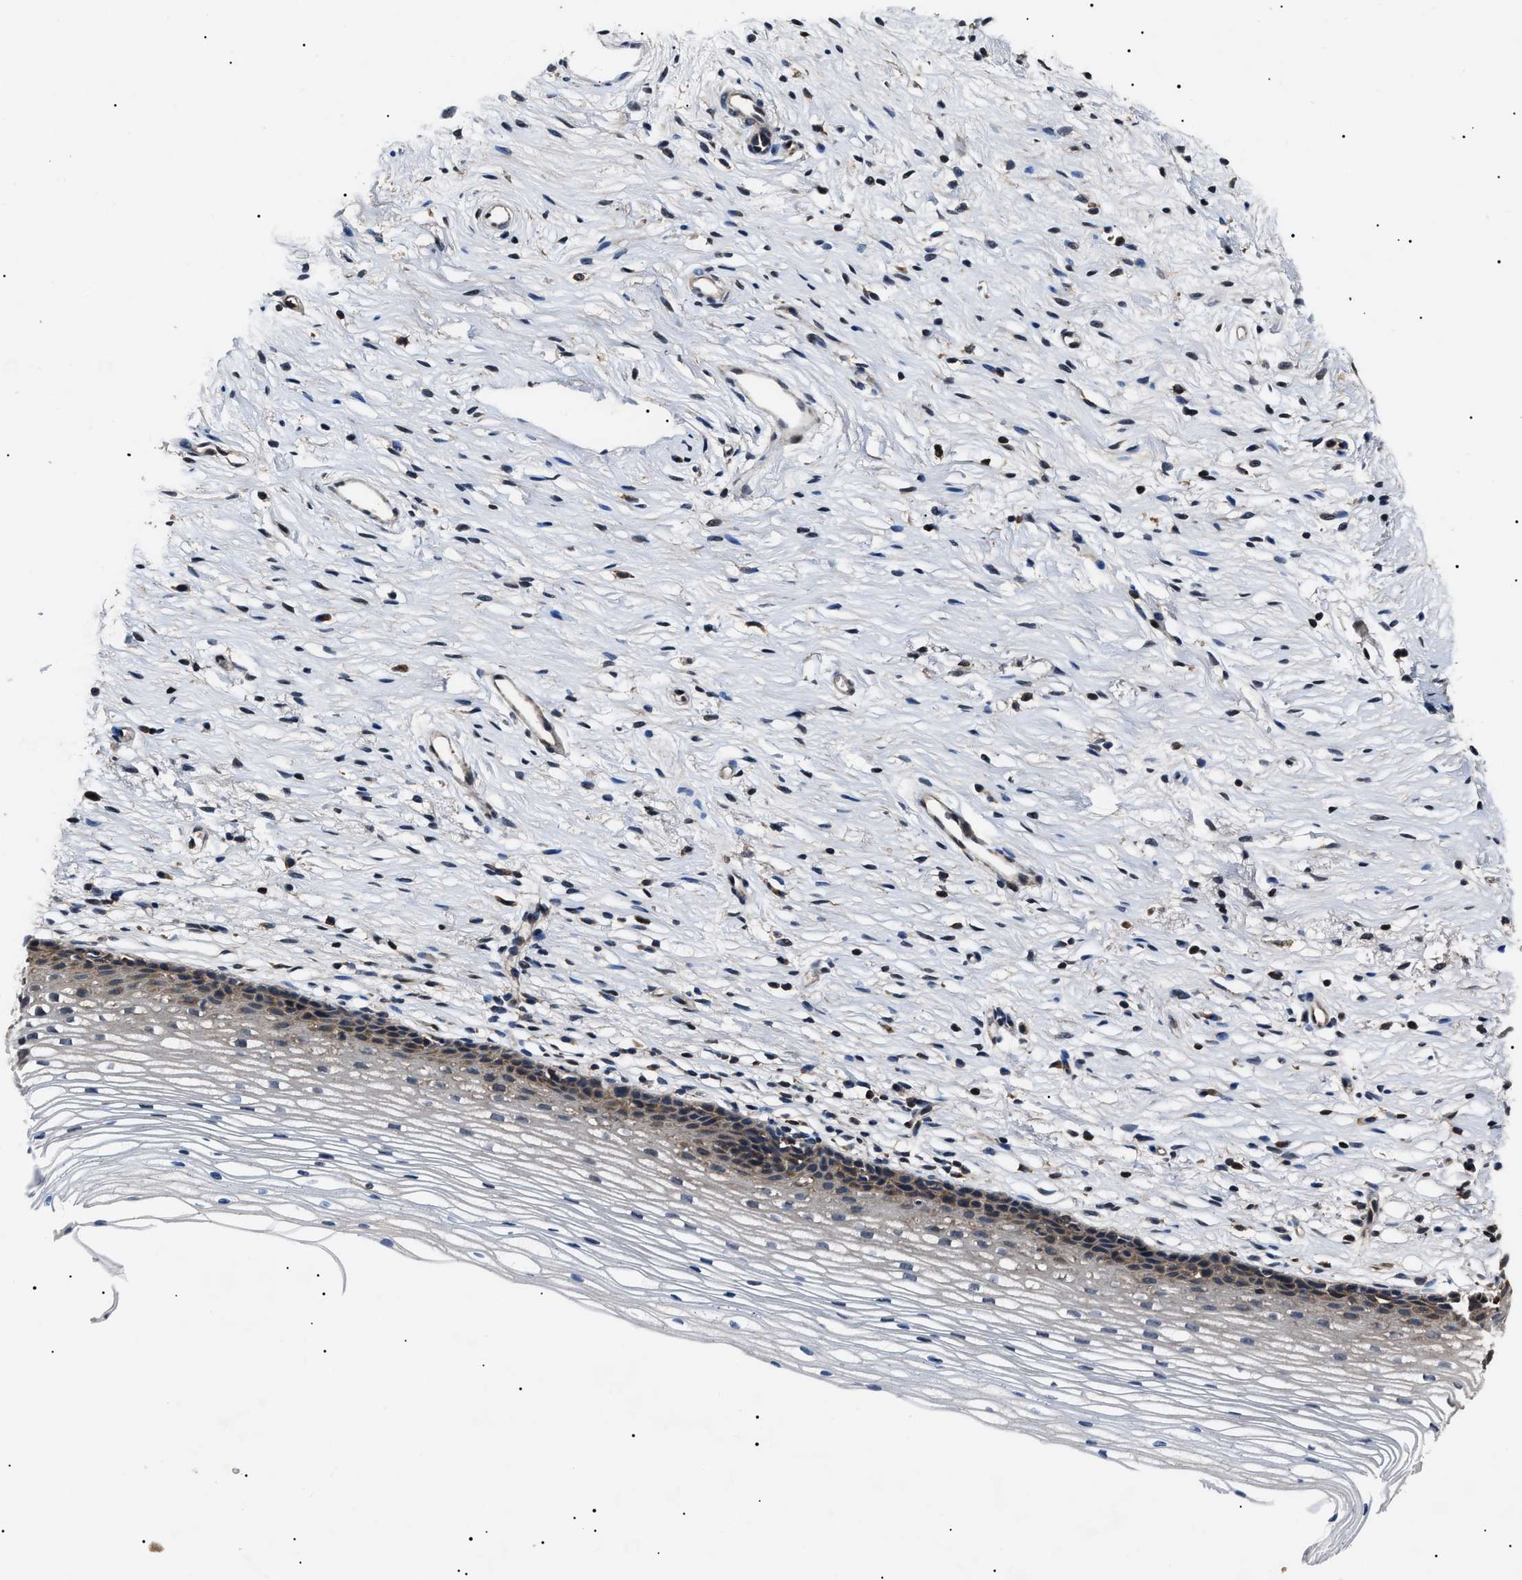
{"staining": {"intensity": "moderate", "quantity": ">75%", "location": "cytoplasmic/membranous"}, "tissue": "cervix", "cell_type": "Glandular cells", "image_type": "normal", "snomed": [{"axis": "morphology", "description": "Normal tissue, NOS"}, {"axis": "topography", "description": "Cervix"}], "caption": "The photomicrograph exhibits immunohistochemical staining of unremarkable cervix. There is moderate cytoplasmic/membranous staining is seen in about >75% of glandular cells.", "gene": "CCT8", "patient": {"sex": "female", "age": 77}}